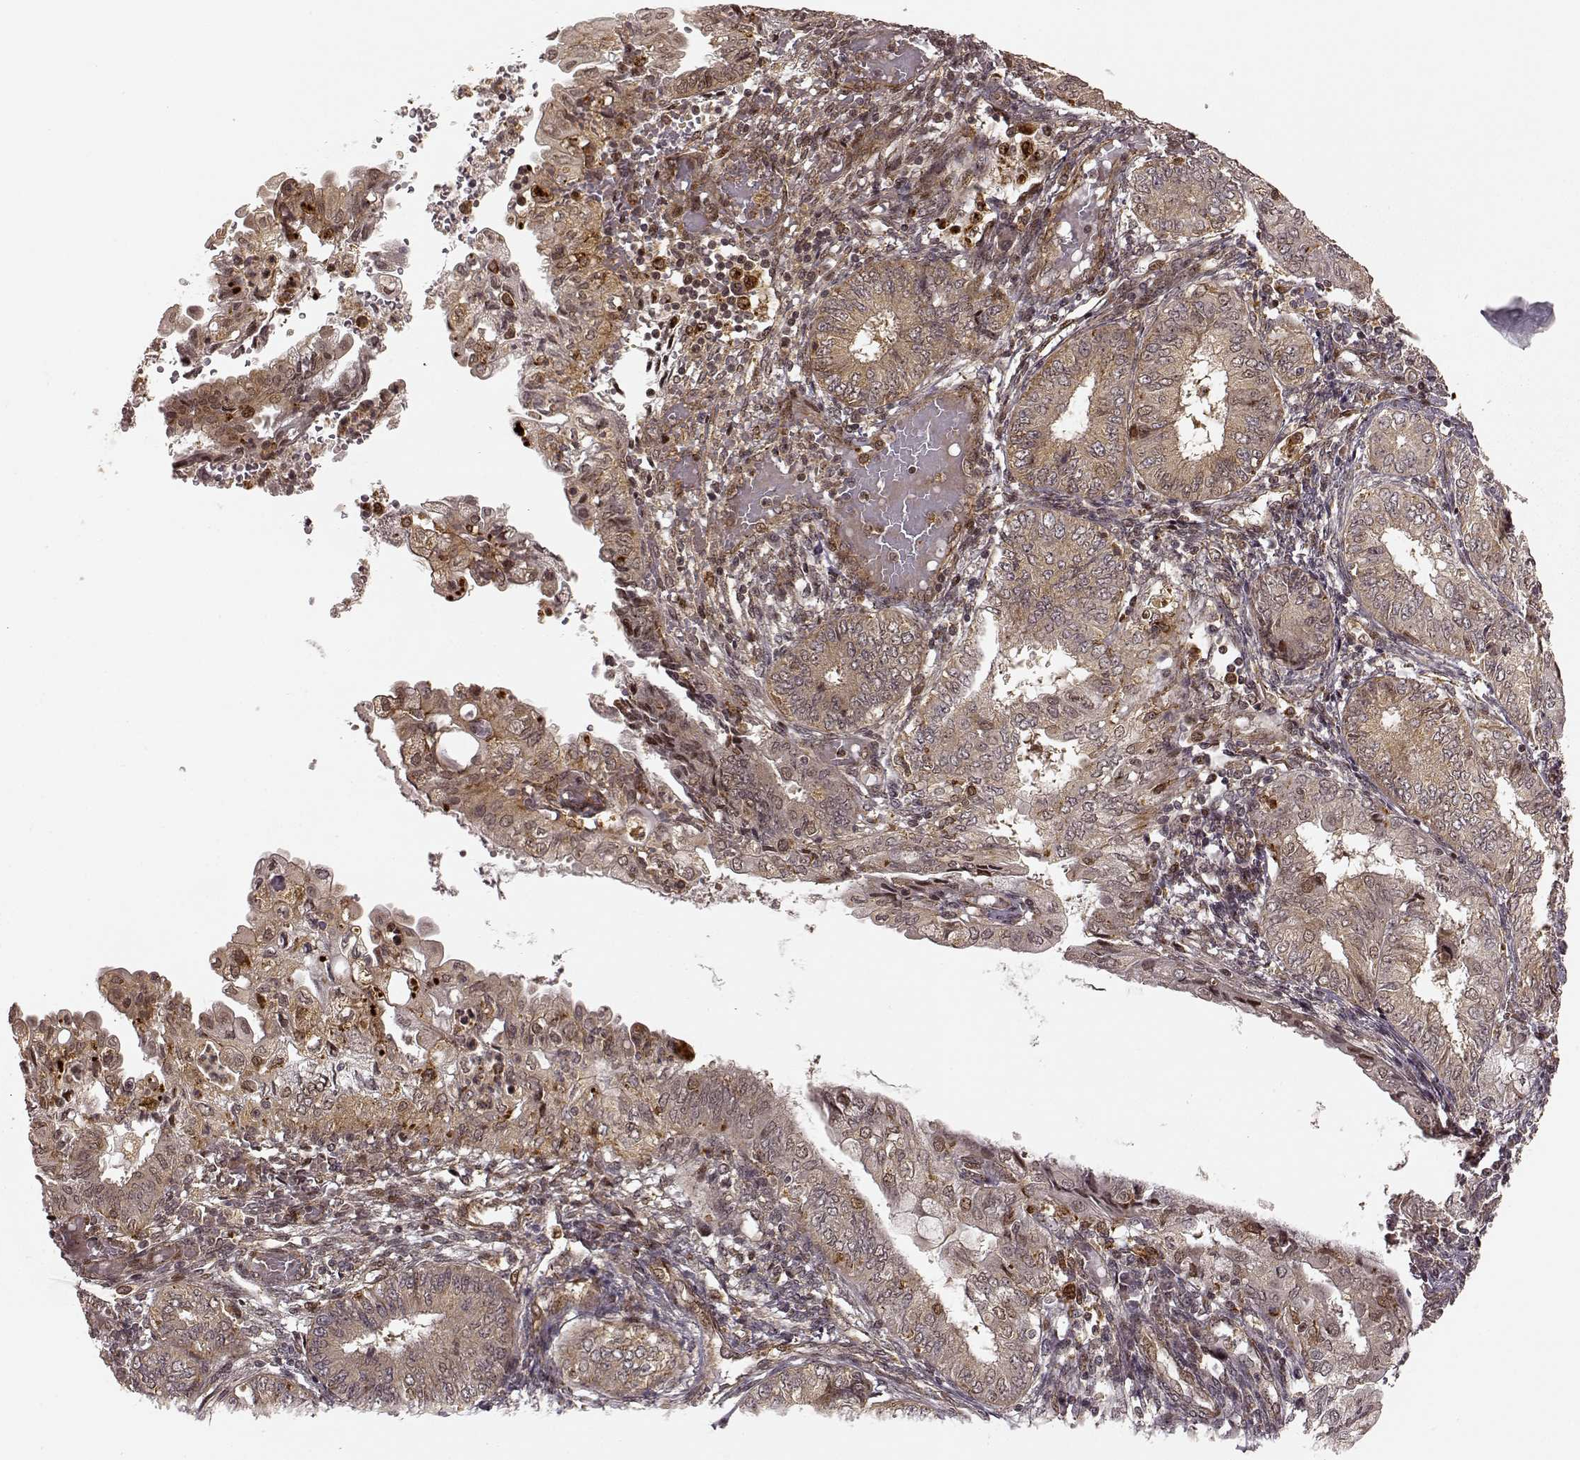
{"staining": {"intensity": "moderate", "quantity": "25%-75%", "location": "cytoplasmic/membranous"}, "tissue": "endometrial cancer", "cell_type": "Tumor cells", "image_type": "cancer", "snomed": [{"axis": "morphology", "description": "Adenocarcinoma, NOS"}, {"axis": "topography", "description": "Endometrium"}], "caption": "Immunohistochemical staining of human endometrial cancer demonstrates moderate cytoplasmic/membranous protein staining in about 25%-75% of tumor cells. (Stains: DAB (3,3'-diaminobenzidine) in brown, nuclei in blue, Microscopy: brightfield microscopy at high magnification).", "gene": "SLC12A9", "patient": {"sex": "female", "age": 68}}